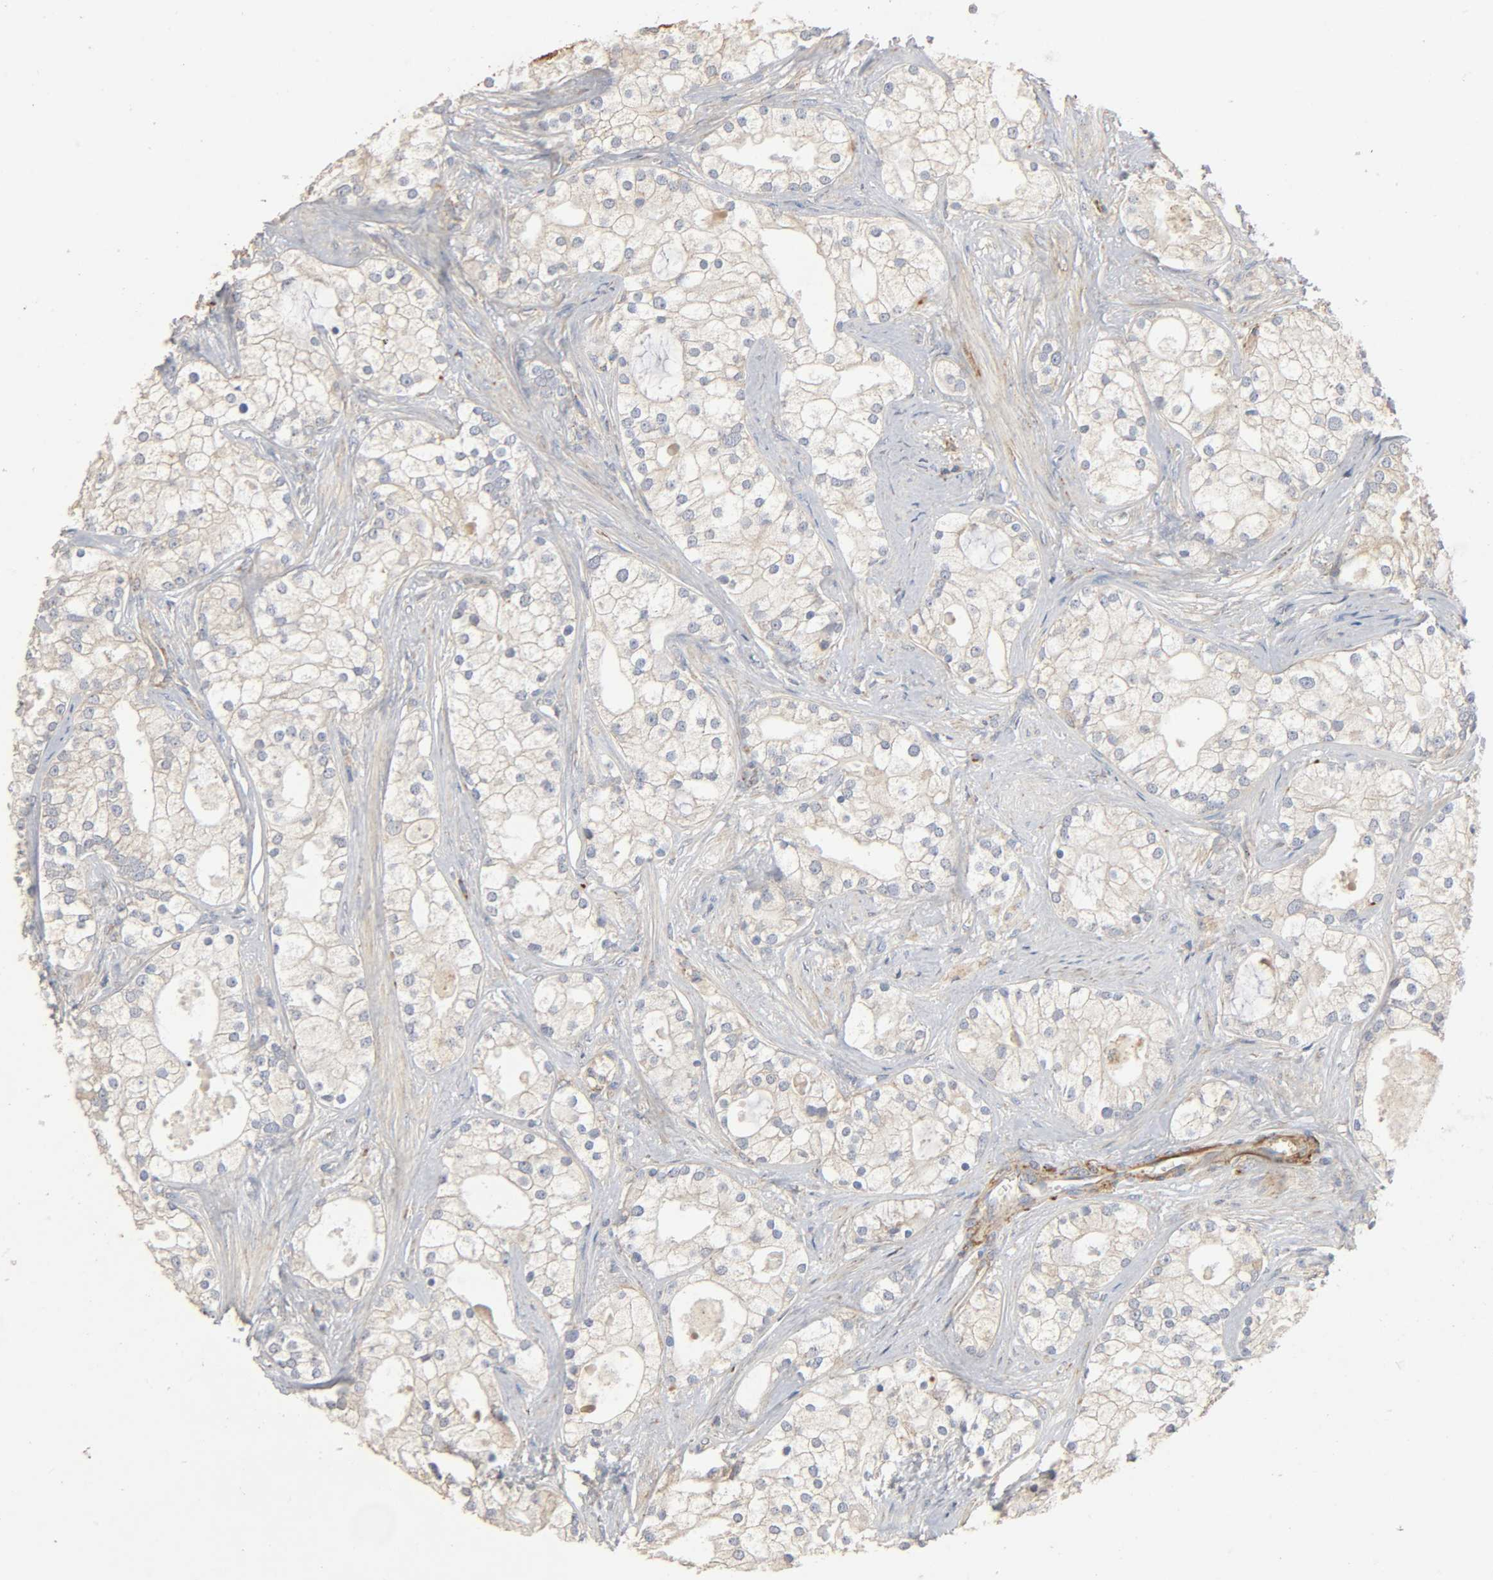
{"staining": {"intensity": "weak", "quantity": "25%-75%", "location": "cytoplasmic/membranous"}, "tissue": "prostate cancer", "cell_type": "Tumor cells", "image_type": "cancer", "snomed": [{"axis": "morphology", "description": "Adenocarcinoma, Low grade"}, {"axis": "topography", "description": "Prostate"}], "caption": "This histopathology image reveals prostate cancer (adenocarcinoma (low-grade)) stained with immunohistochemistry to label a protein in brown. The cytoplasmic/membranous of tumor cells show weak positivity for the protein. Nuclei are counter-stained blue.", "gene": "NDUFS3", "patient": {"sex": "male", "age": 58}}